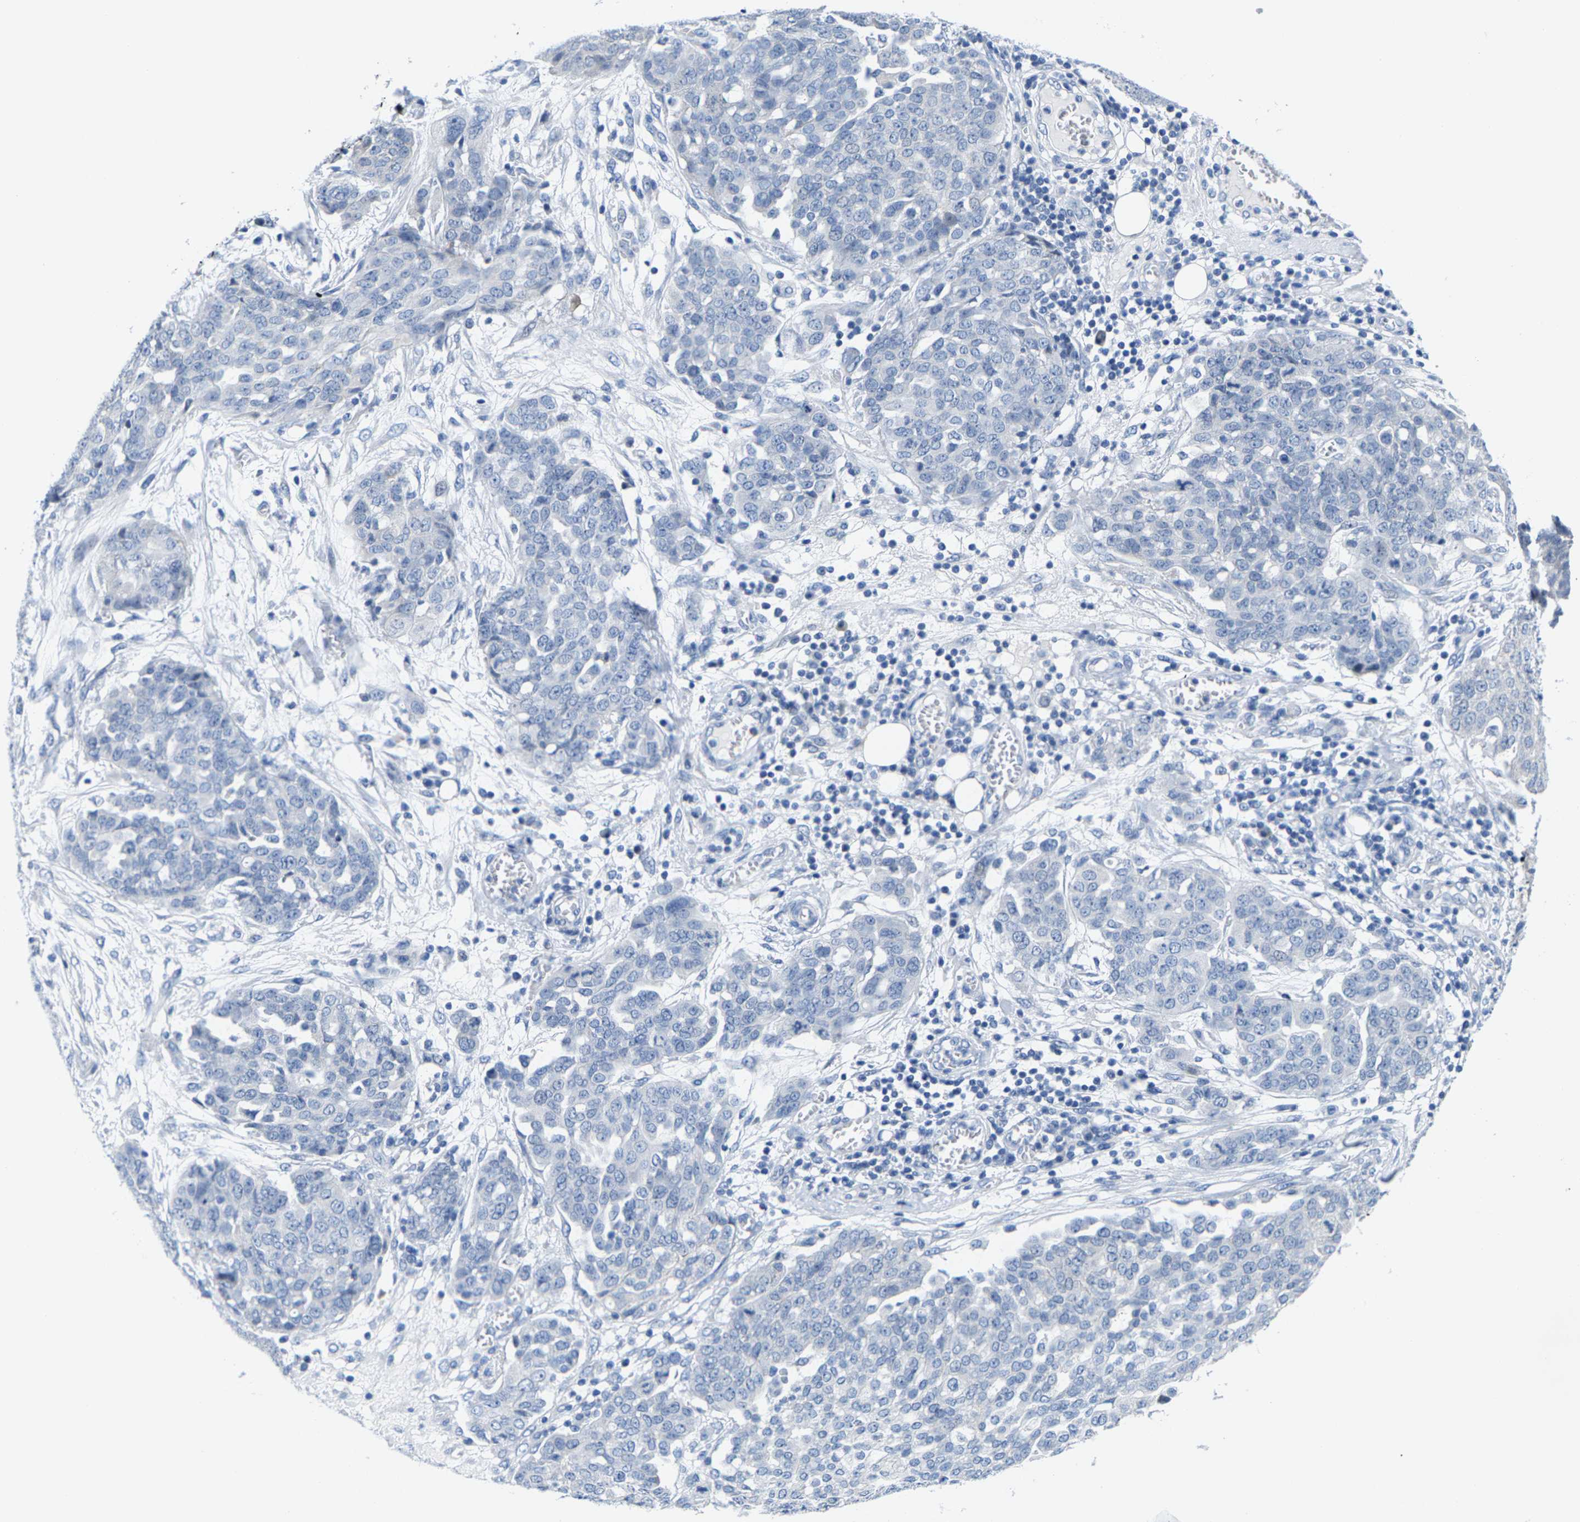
{"staining": {"intensity": "negative", "quantity": "none", "location": "none"}, "tissue": "ovarian cancer", "cell_type": "Tumor cells", "image_type": "cancer", "snomed": [{"axis": "morphology", "description": "Cystadenocarcinoma, serous, NOS"}, {"axis": "topography", "description": "Soft tissue"}, {"axis": "topography", "description": "Ovary"}], "caption": "A histopathology image of ovarian cancer (serous cystadenocarcinoma) stained for a protein demonstrates no brown staining in tumor cells.", "gene": "KLHL1", "patient": {"sex": "female", "age": 57}}